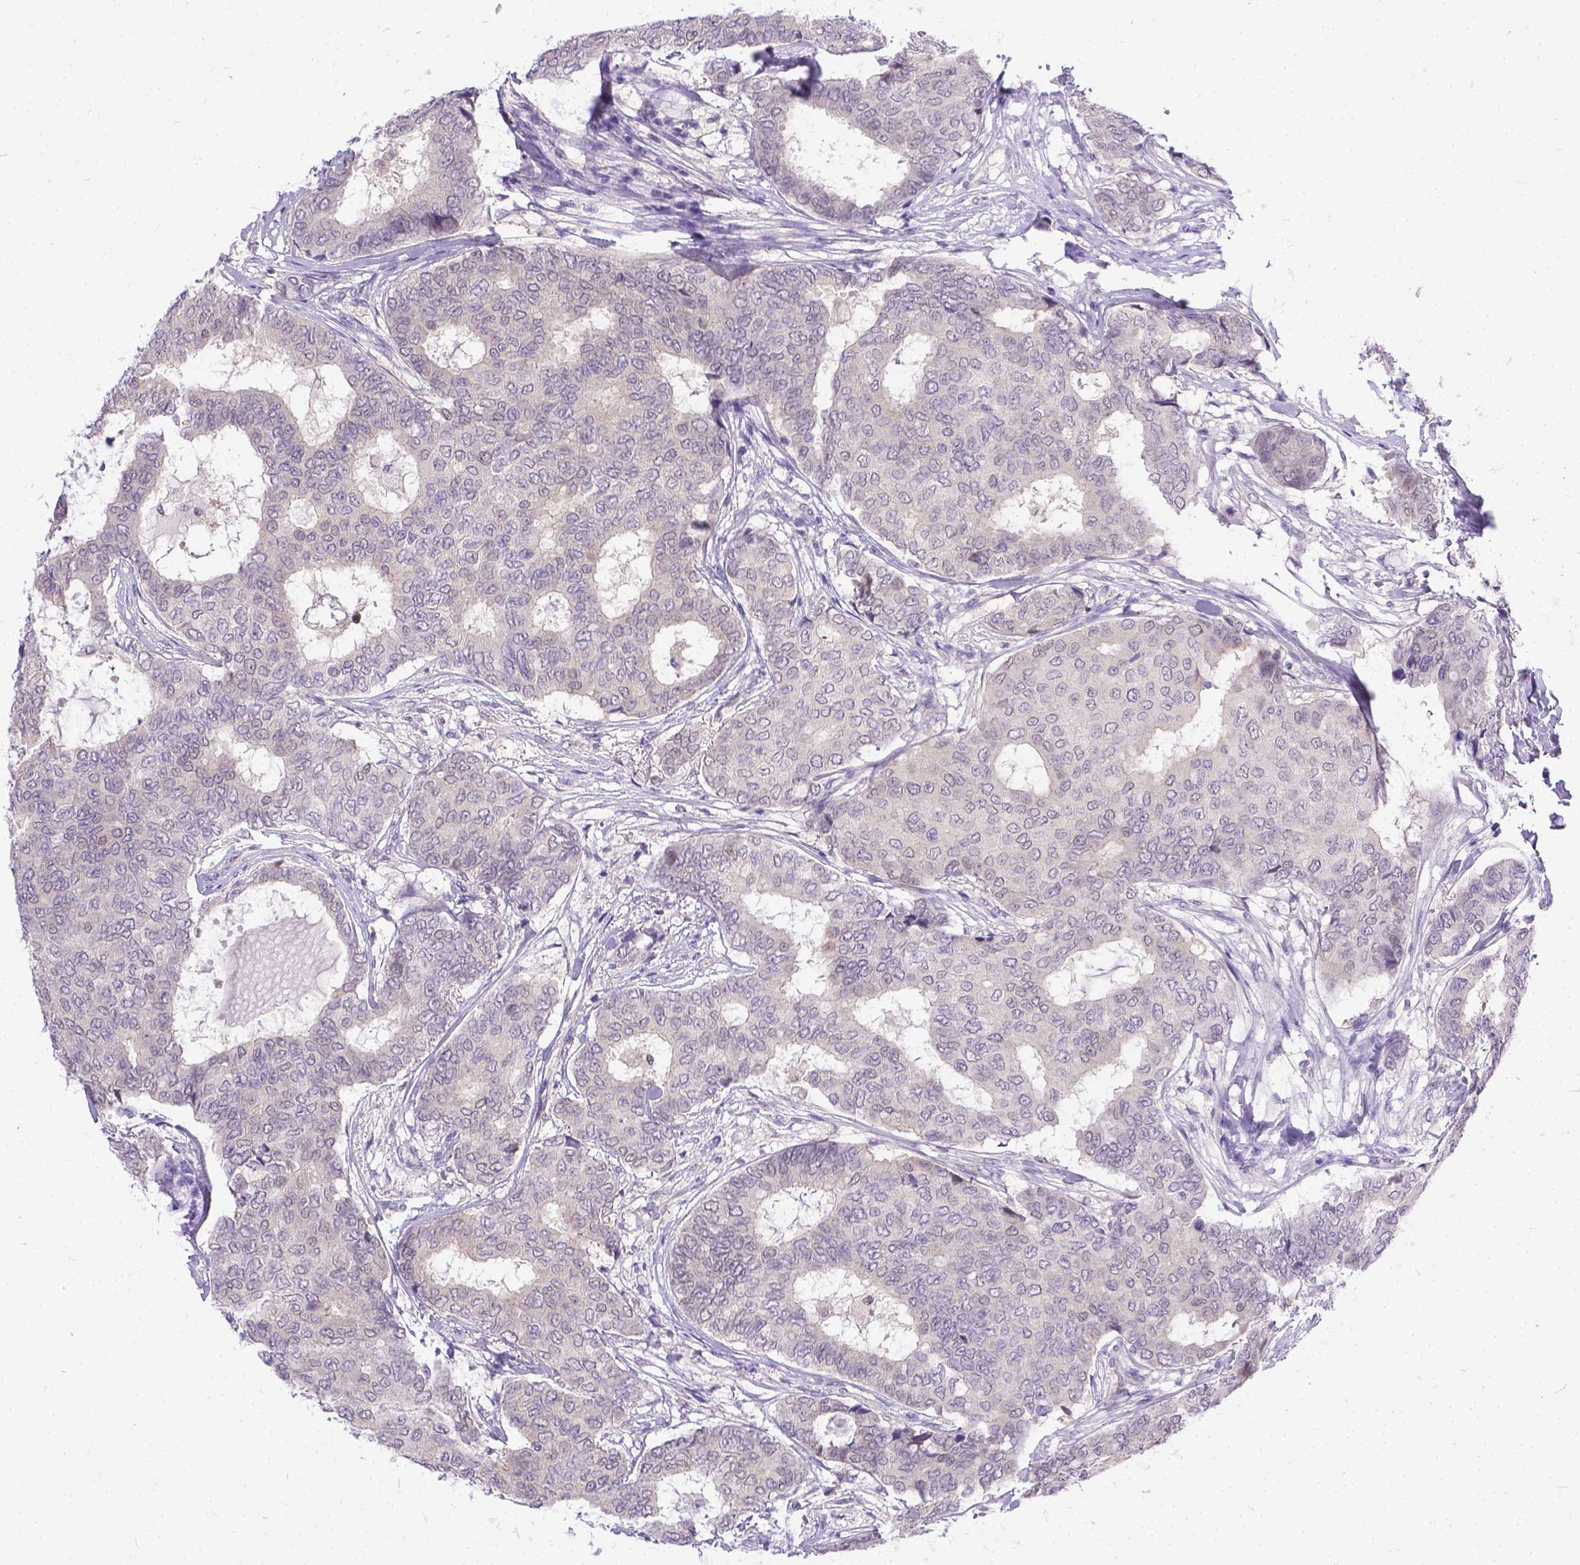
{"staining": {"intensity": "negative", "quantity": "none", "location": "none"}, "tissue": "breast cancer", "cell_type": "Tumor cells", "image_type": "cancer", "snomed": [{"axis": "morphology", "description": "Duct carcinoma"}, {"axis": "topography", "description": "Breast"}], "caption": "This is a histopathology image of immunohistochemistry staining of breast infiltrating ductal carcinoma, which shows no staining in tumor cells. (IHC, brightfield microscopy, high magnification).", "gene": "TTLL6", "patient": {"sex": "female", "age": 75}}